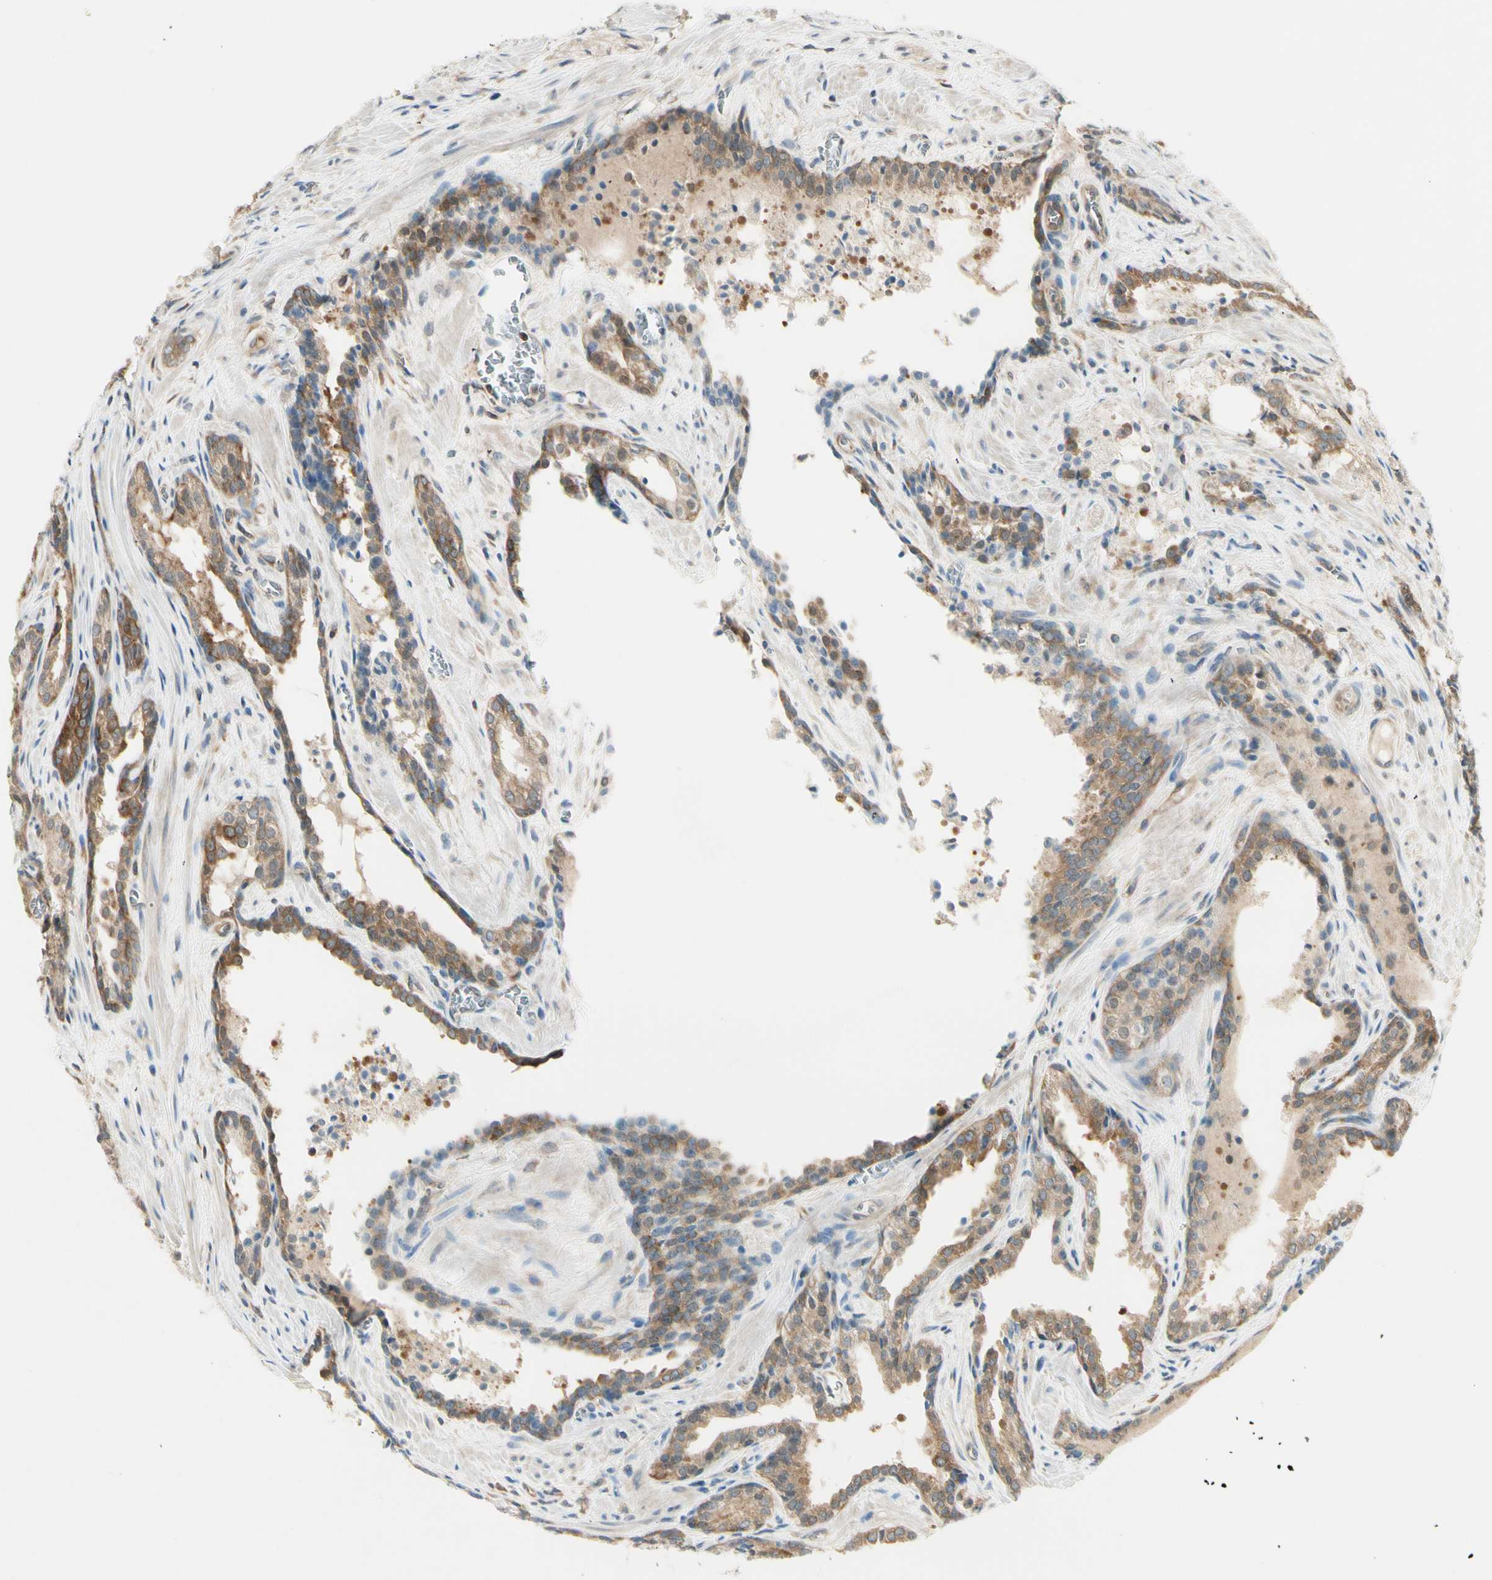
{"staining": {"intensity": "moderate", "quantity": ">75%", "location": "cytoplasmic/membranous"}, "tissue": "prostate cancer", "cell_type": "Tumor cells", "image_type": "cancer", "snomed": [{"axis": "morphology", "description": "Adenocarcinoma, Low grade"}, {"axis": "topography", "description": "Prostate"}], "caption": "A photomicrograph of prostate cancer (low-grade adenocarcinoma) stained for a protein demonstrates moderate cytoplasmic/membranous brown staining in tumor cells. Immunohistochemistry stains the protein in brown and the nuclei are stained blue.", "gene": "OXSR1", "patient": {"sex": "male", "age": 60}}